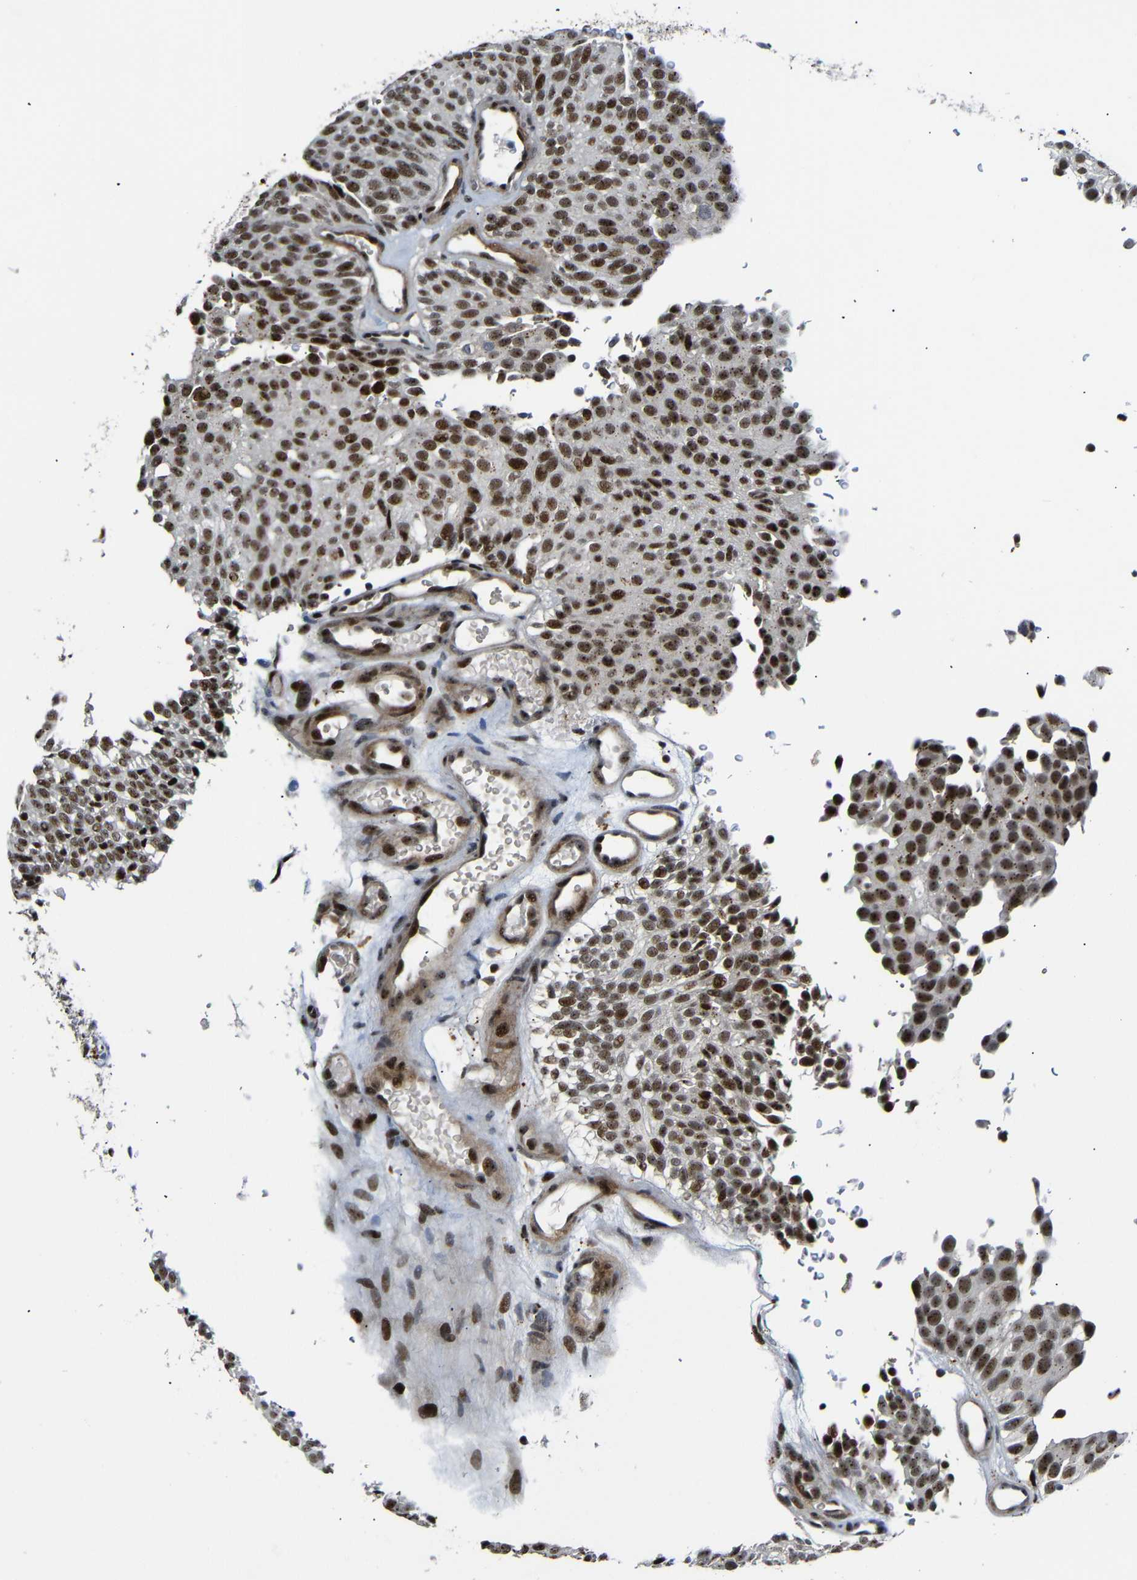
{"staining": {"intensity": "strong", "quantity": ">75%", "location": "nuclear"}, "tissue": "urothelial cancer", "cell_type": "Tumor cells", "image_type": "cancer", "snomed": [{"axis": "morphology", "description": "Urothelial carcinoma, Low grade"}, {"axis": "topography", "description": "Urinary bladder"}], "caption": "This is an image of IHC staining of urothelial cancer, which shows strong positivity in the nuclear of tumor cells.", "gene": "SETDB2", "patient": {"sex": "male", "age": 78}}